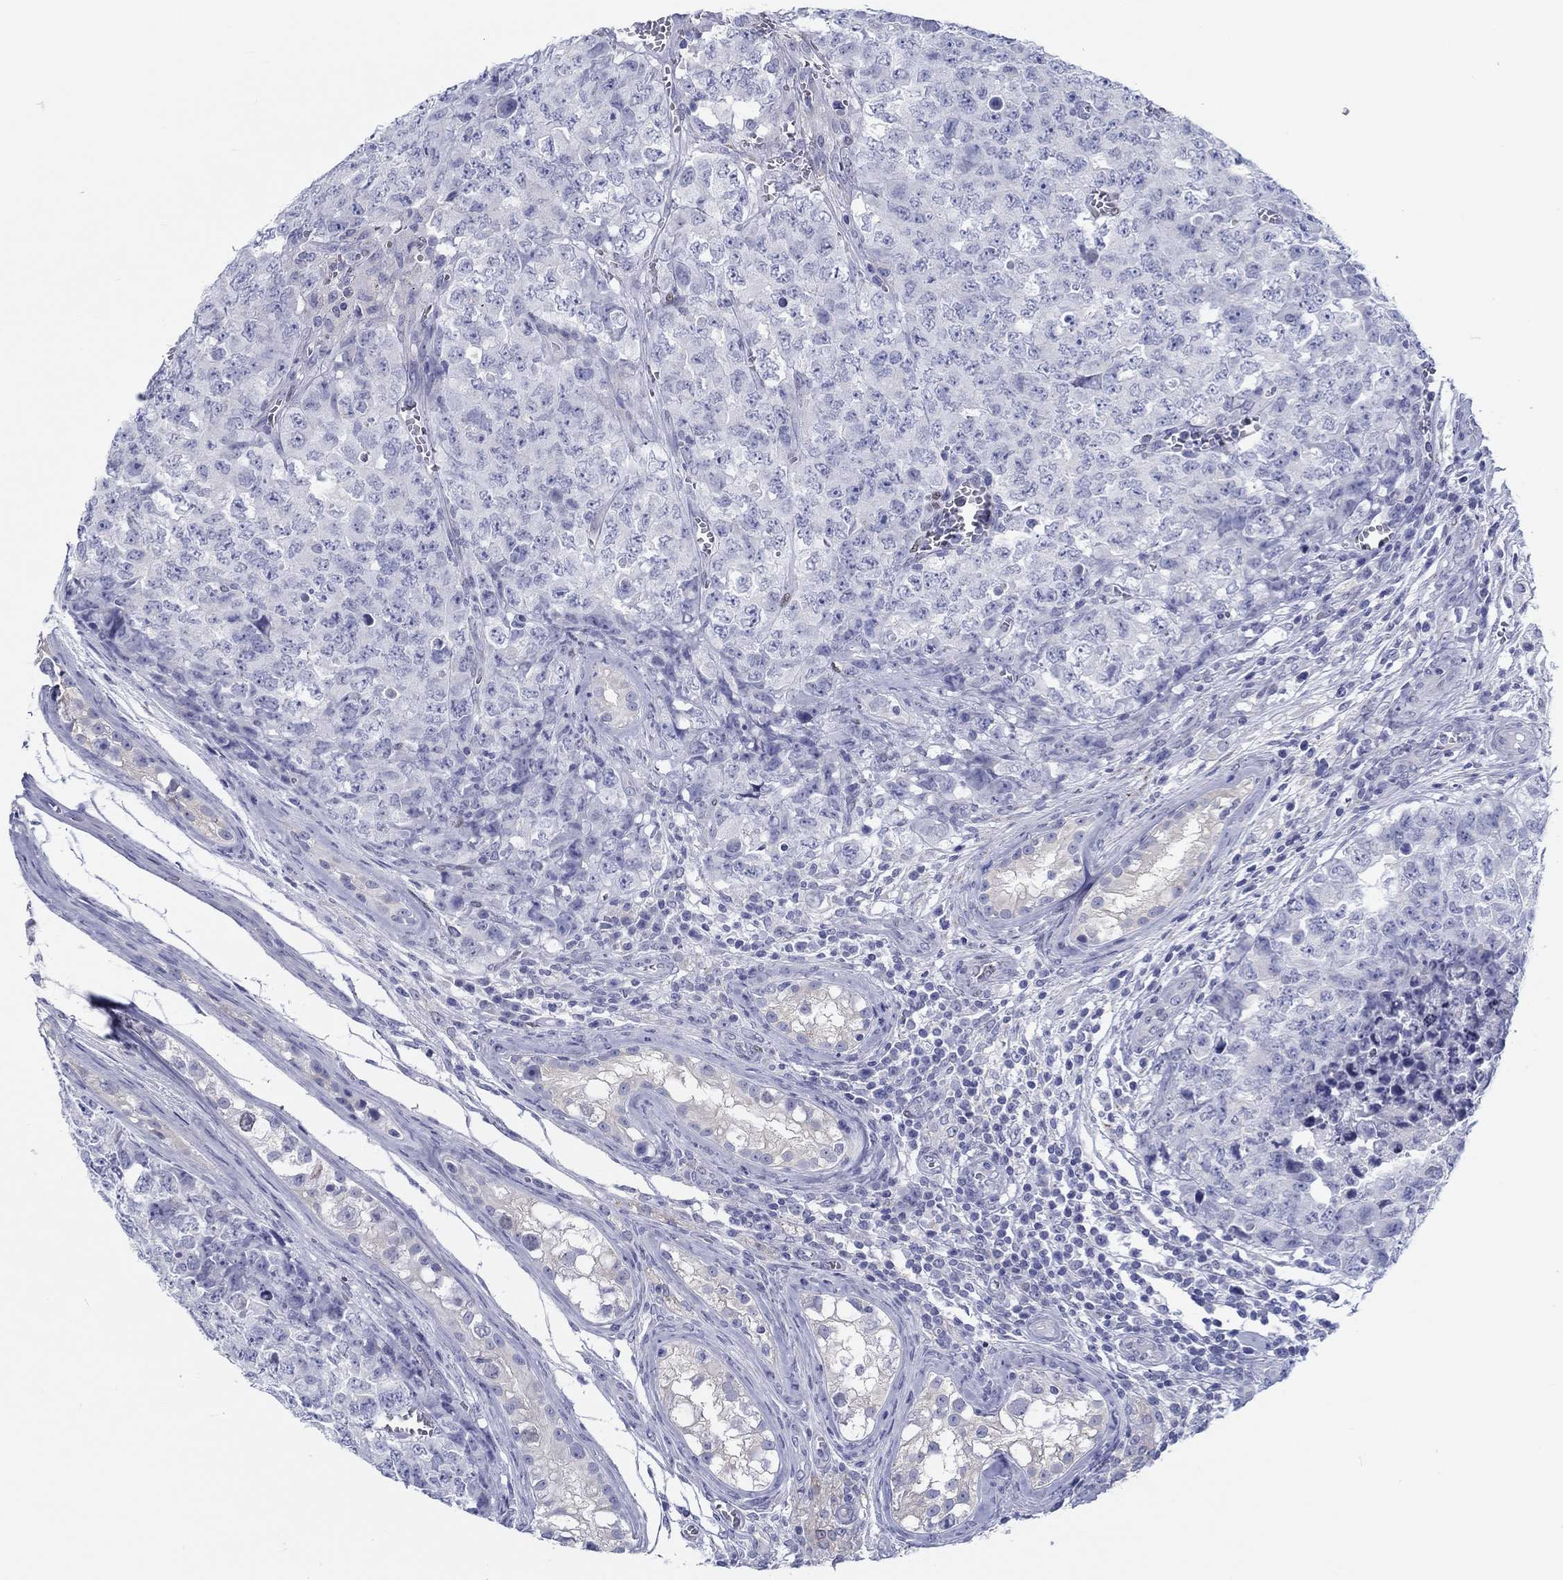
{"staining": {"intensity": "negative", "quantity": "none", "location": "none"}, "tissue": "testis cancer", "cell_type": "Tumor cells", "image_type": "cancer", "snomed": [{"axis": "morphology", "description": "Carcinoma, Embryonal, NOS"}, {"axis": "topography", "description": "Testis"}], "caption": "Immunohistochemistry (IHC) photomicrograph of neoplastic tissue: embryonal carcinoma (testis) stained with DAB exhibits no significant protein staining in tumor cells.", "gene": "H1-1", "patient": {"sex": "male", "age": 23}}